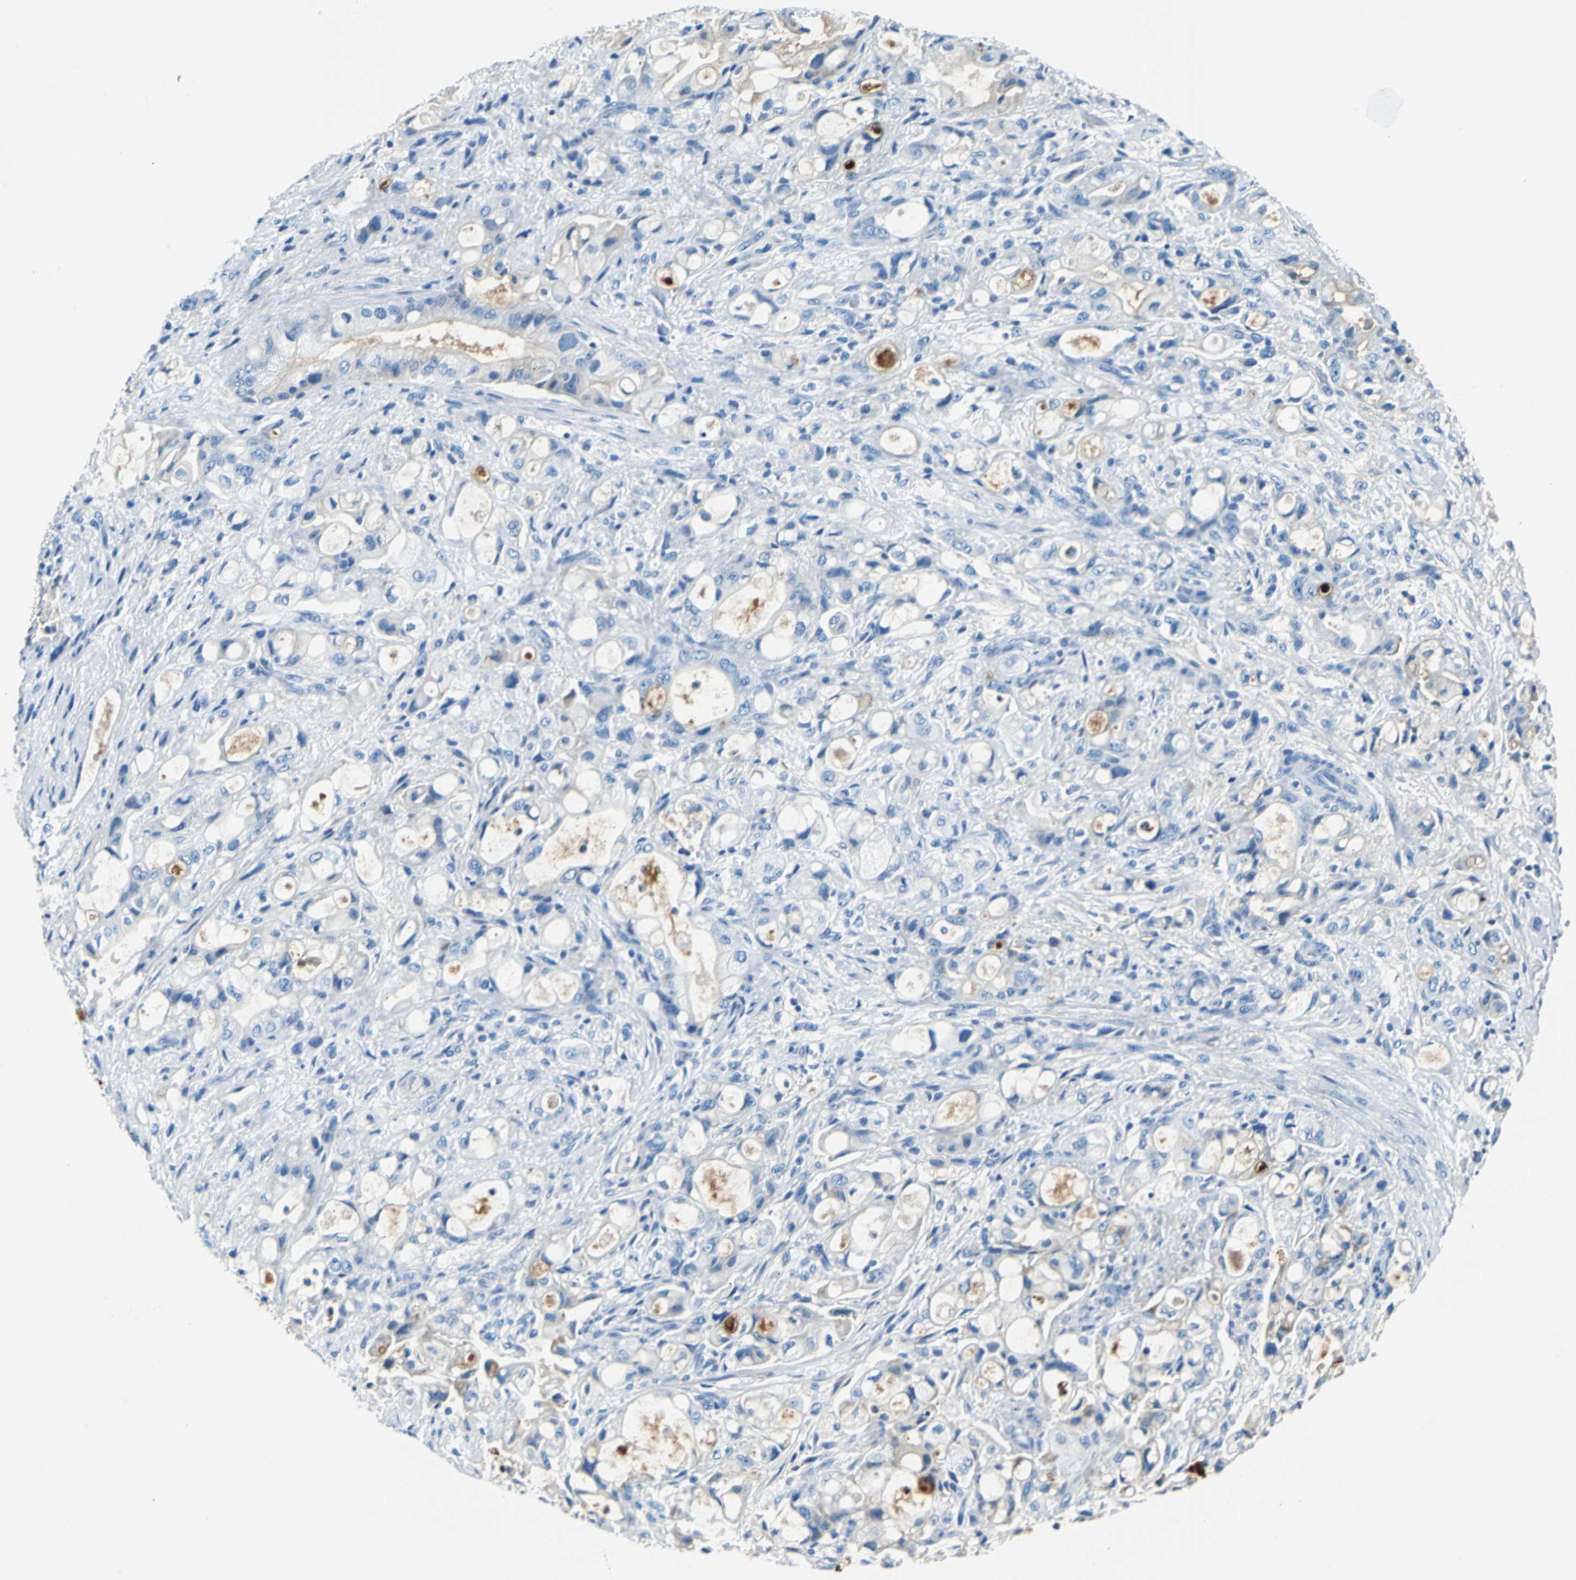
{"staining": {"intensity": "moderate", "quantity": "25%-75%", "location": "cytoplasmic/membranous"}, "tissue": "pancreatic cancer", "cell_type": "Tumor cells", "image_type": "cancer", "snomed": [{"axis": "morphology", "description": "Adenocarcinoma, NOS"}, {"axis": "topography", "description": "Pancreas"}], "caption": "Tumor cells demonstrate medium levels of moderate cytoplasmic/membranous staining in about 25%-75% of cells in human adenocarcinoma (pancreatic).", "gene": "ALB", "patient": {"sex": "male", "age": 79}}